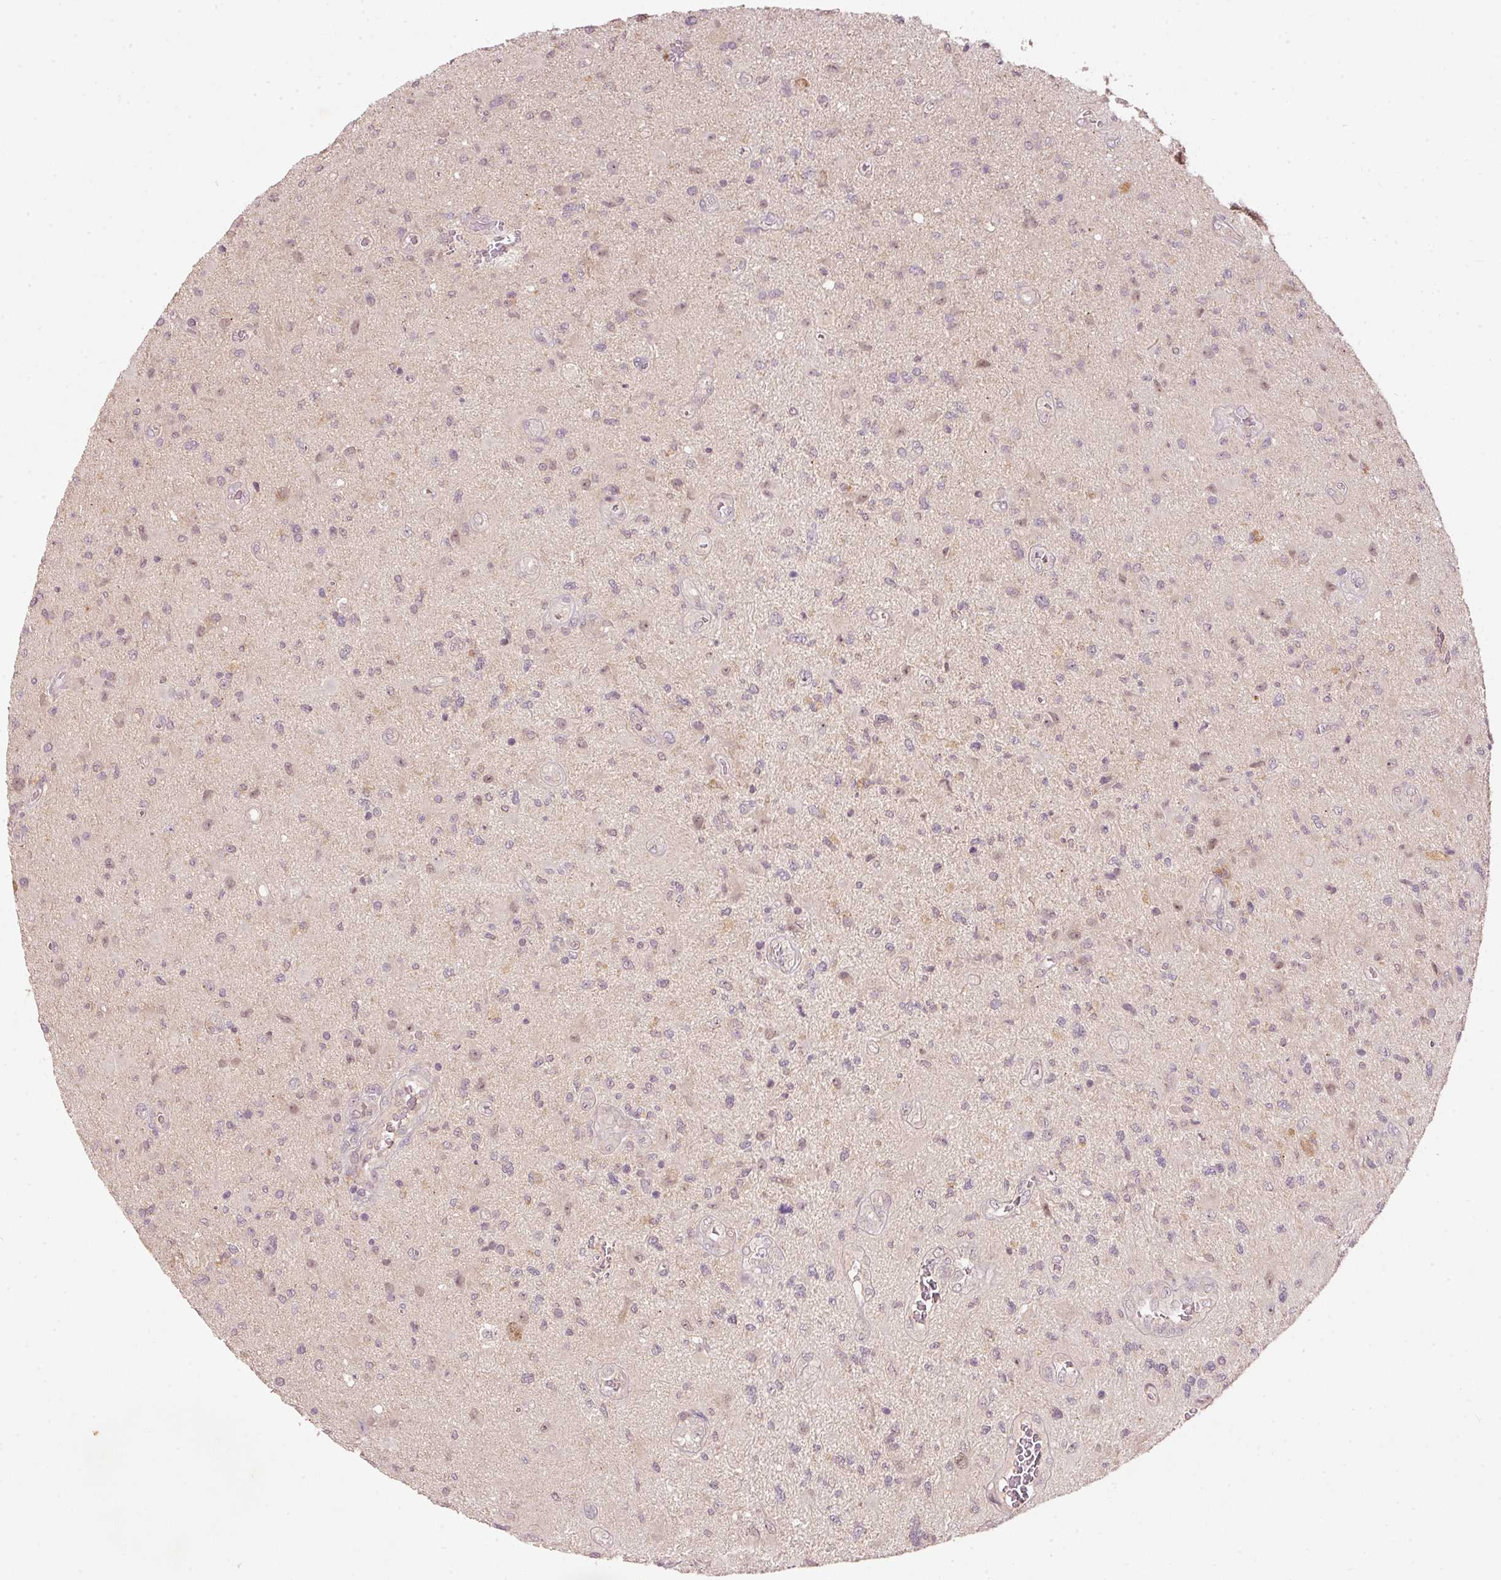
{"staining": {"intensity": "negative", "quantity": "none", "location": "none"}, "tissue": "glioma", "cell_type": "Tumor cells", "image_type": "cancer", "snomed": [{"axis": "morphology", "description": "Glioma, malignant, High grade"}, {"axis": "topography", "description": "Brain"}], "caption": "Tumor cells show no significant staining in malignant high-grade glioma.", "gene": "PCDHB1", "patient": {"sex": "male", "age": 67}}